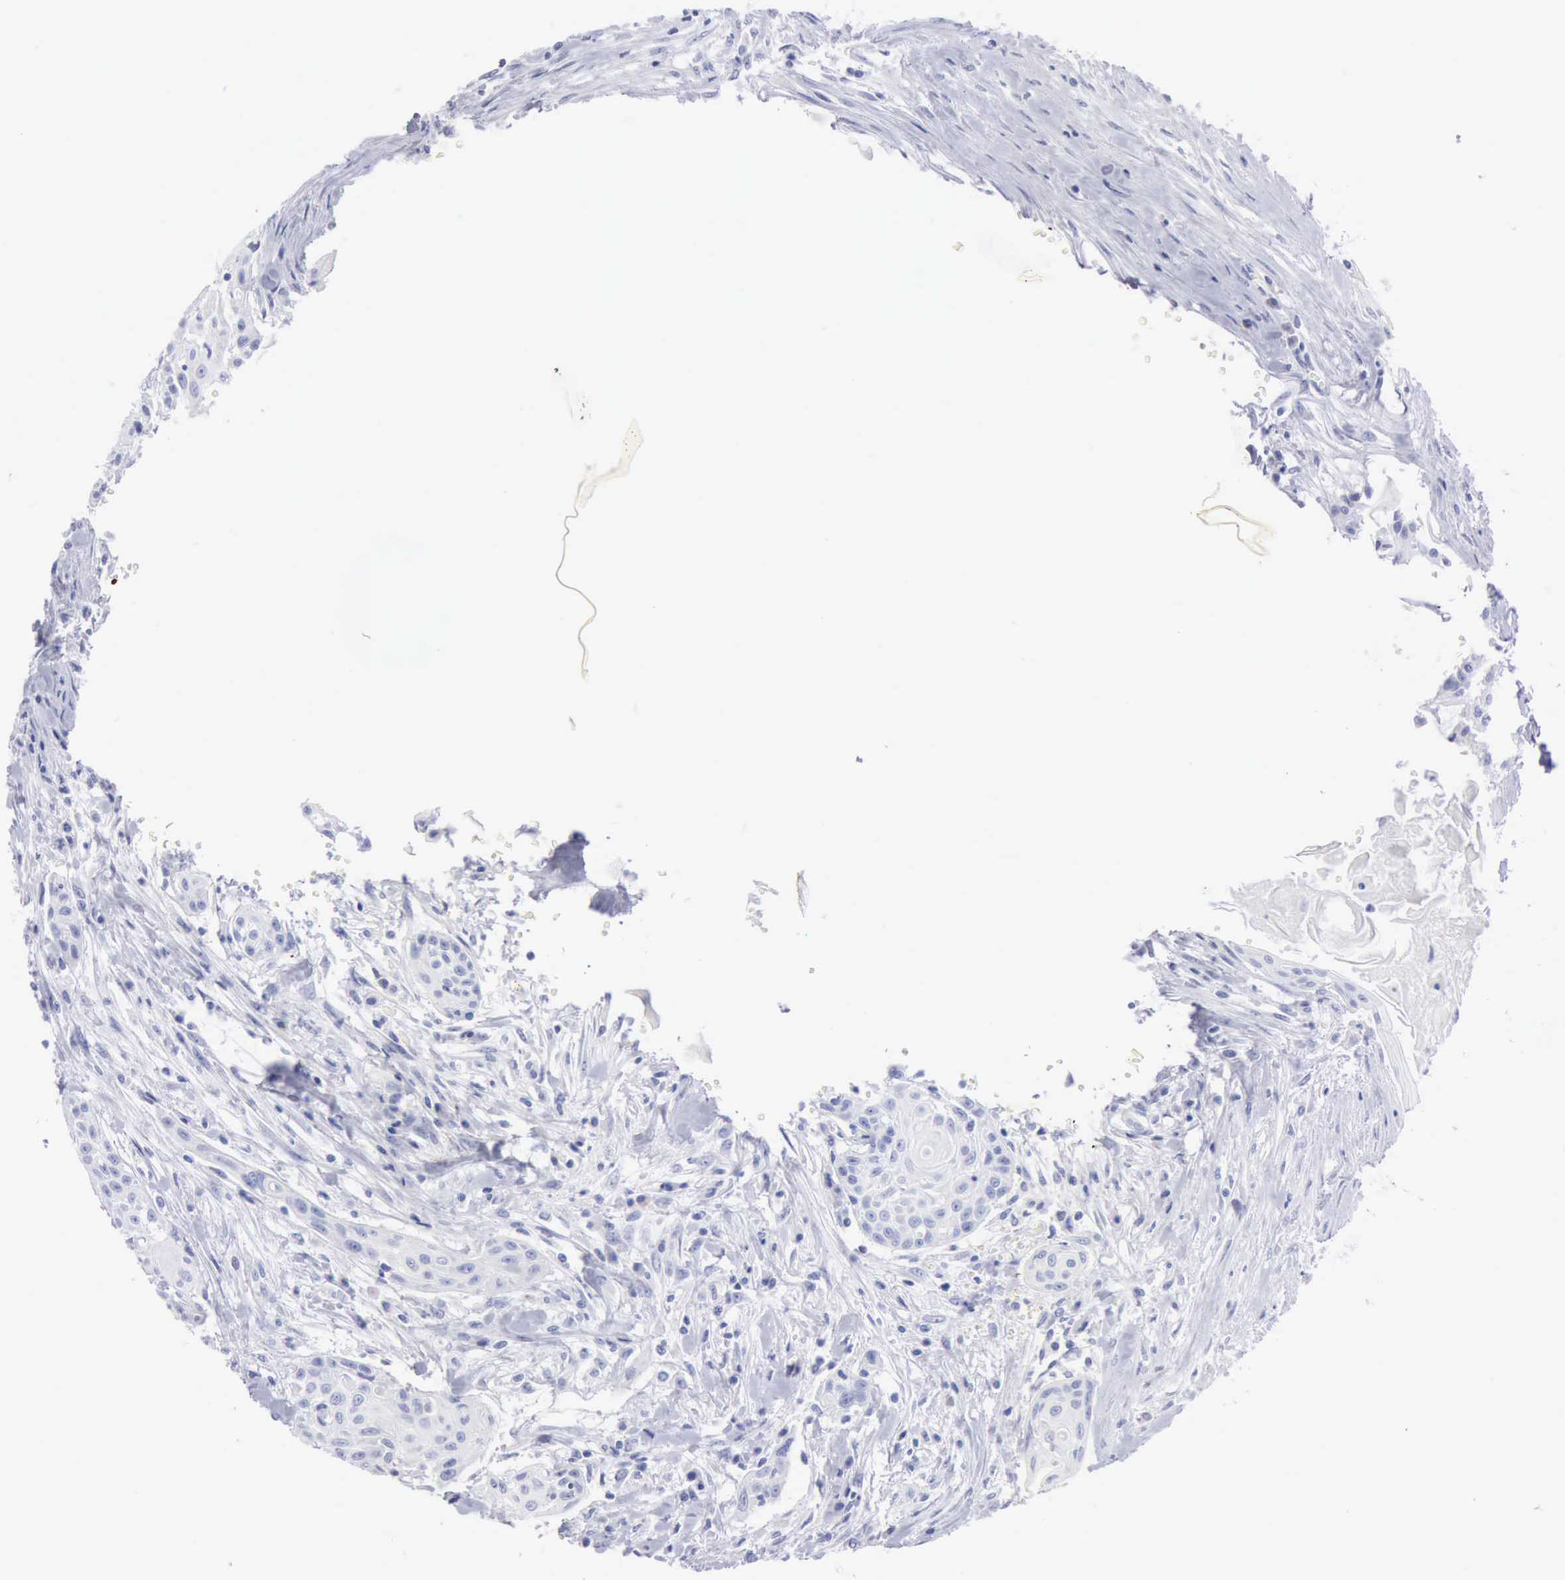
{"staining": {"intensity": "negative", "quantity": "none", "location": "none"}, "tissue": "head and neck cancer", "cell_type": "Tumor cells", "image_type": "cancer", "snomed": [{"axis": "morphology", "description": "Squamous cell carcinoma, NOS"}, {"axis": "morphology", "description": "Squamous cell carcinoma, metastatic, NOS"}, {"axis": "topography", "description": "Lymph node"}, {"axis": "topography", "description": "Salivary gland"}, {"axis": "topography", "description": "Head-Neck"}], "caption": "Immunohistochemistry (IHC) micrograph of human metastatic squamous cell carcinoma (head and neck) stained for a protein (brown), which displays no positivity in tumor cells.", "gene": "ANGEL1", "patient": {"sex": "female", "age": 74}}